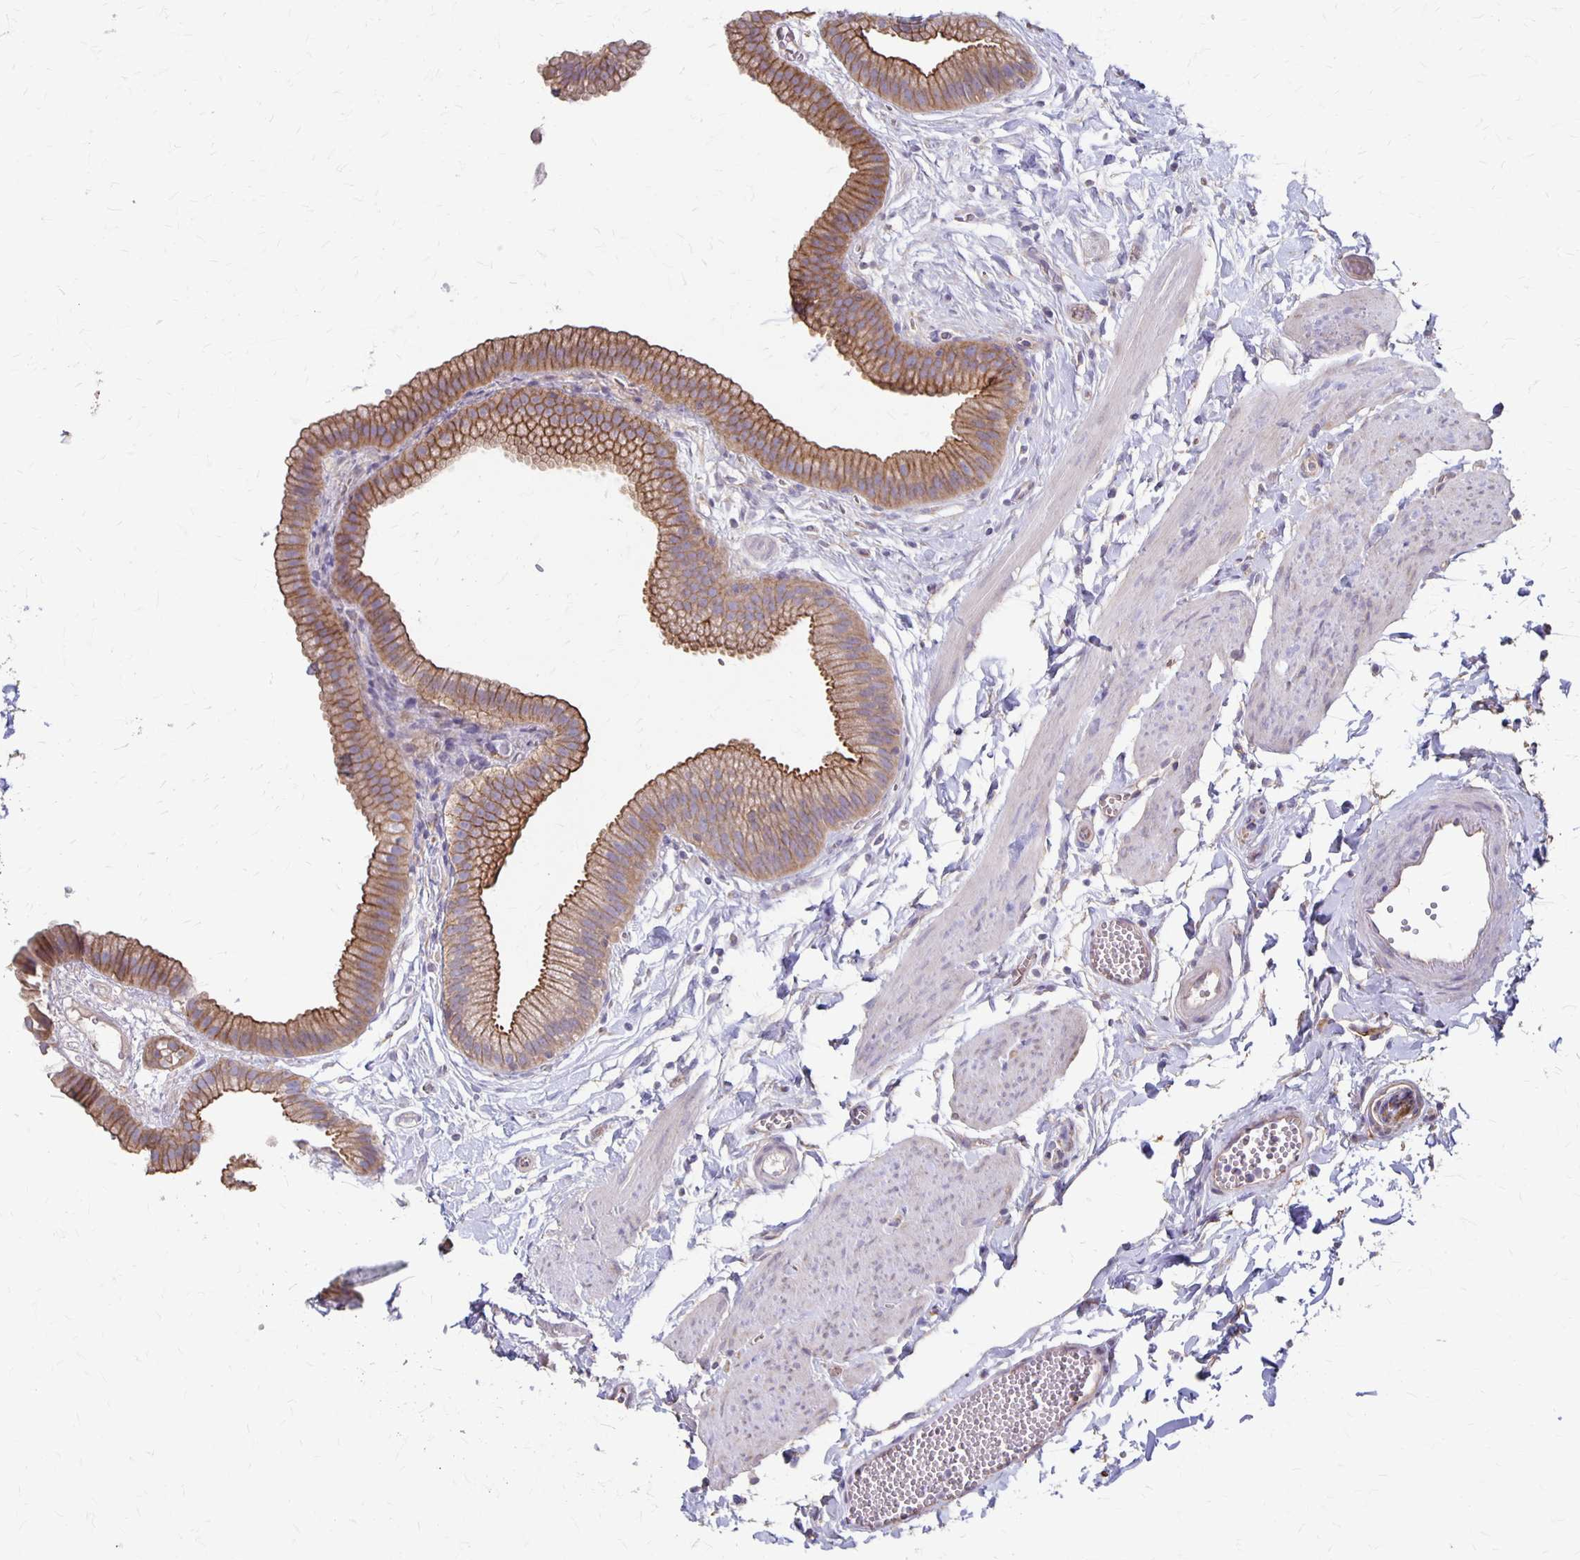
{"staining": {"intensity": "moderate", "quantity": ">75%", "location": "cytoplasmic/membranous"}, "tissue": "gallbladder", "cell_type": "Glandular cells", "image_type": "normal", "snomed": [{"axis": "morphology", "description": "Normal tissue, NOS"}, {"axis": "topography", "description": "Gallbladder"}], "caption": "Brown immunohistochemical staining in unremarkable gallbladder exhibits moderate cytoplasmic/membranous positivity in about >75% of glandular cells. Nuclei are stained in blue.", "gene": "PPP1R3E", "patient": {"sex": "female", "age": 63}}